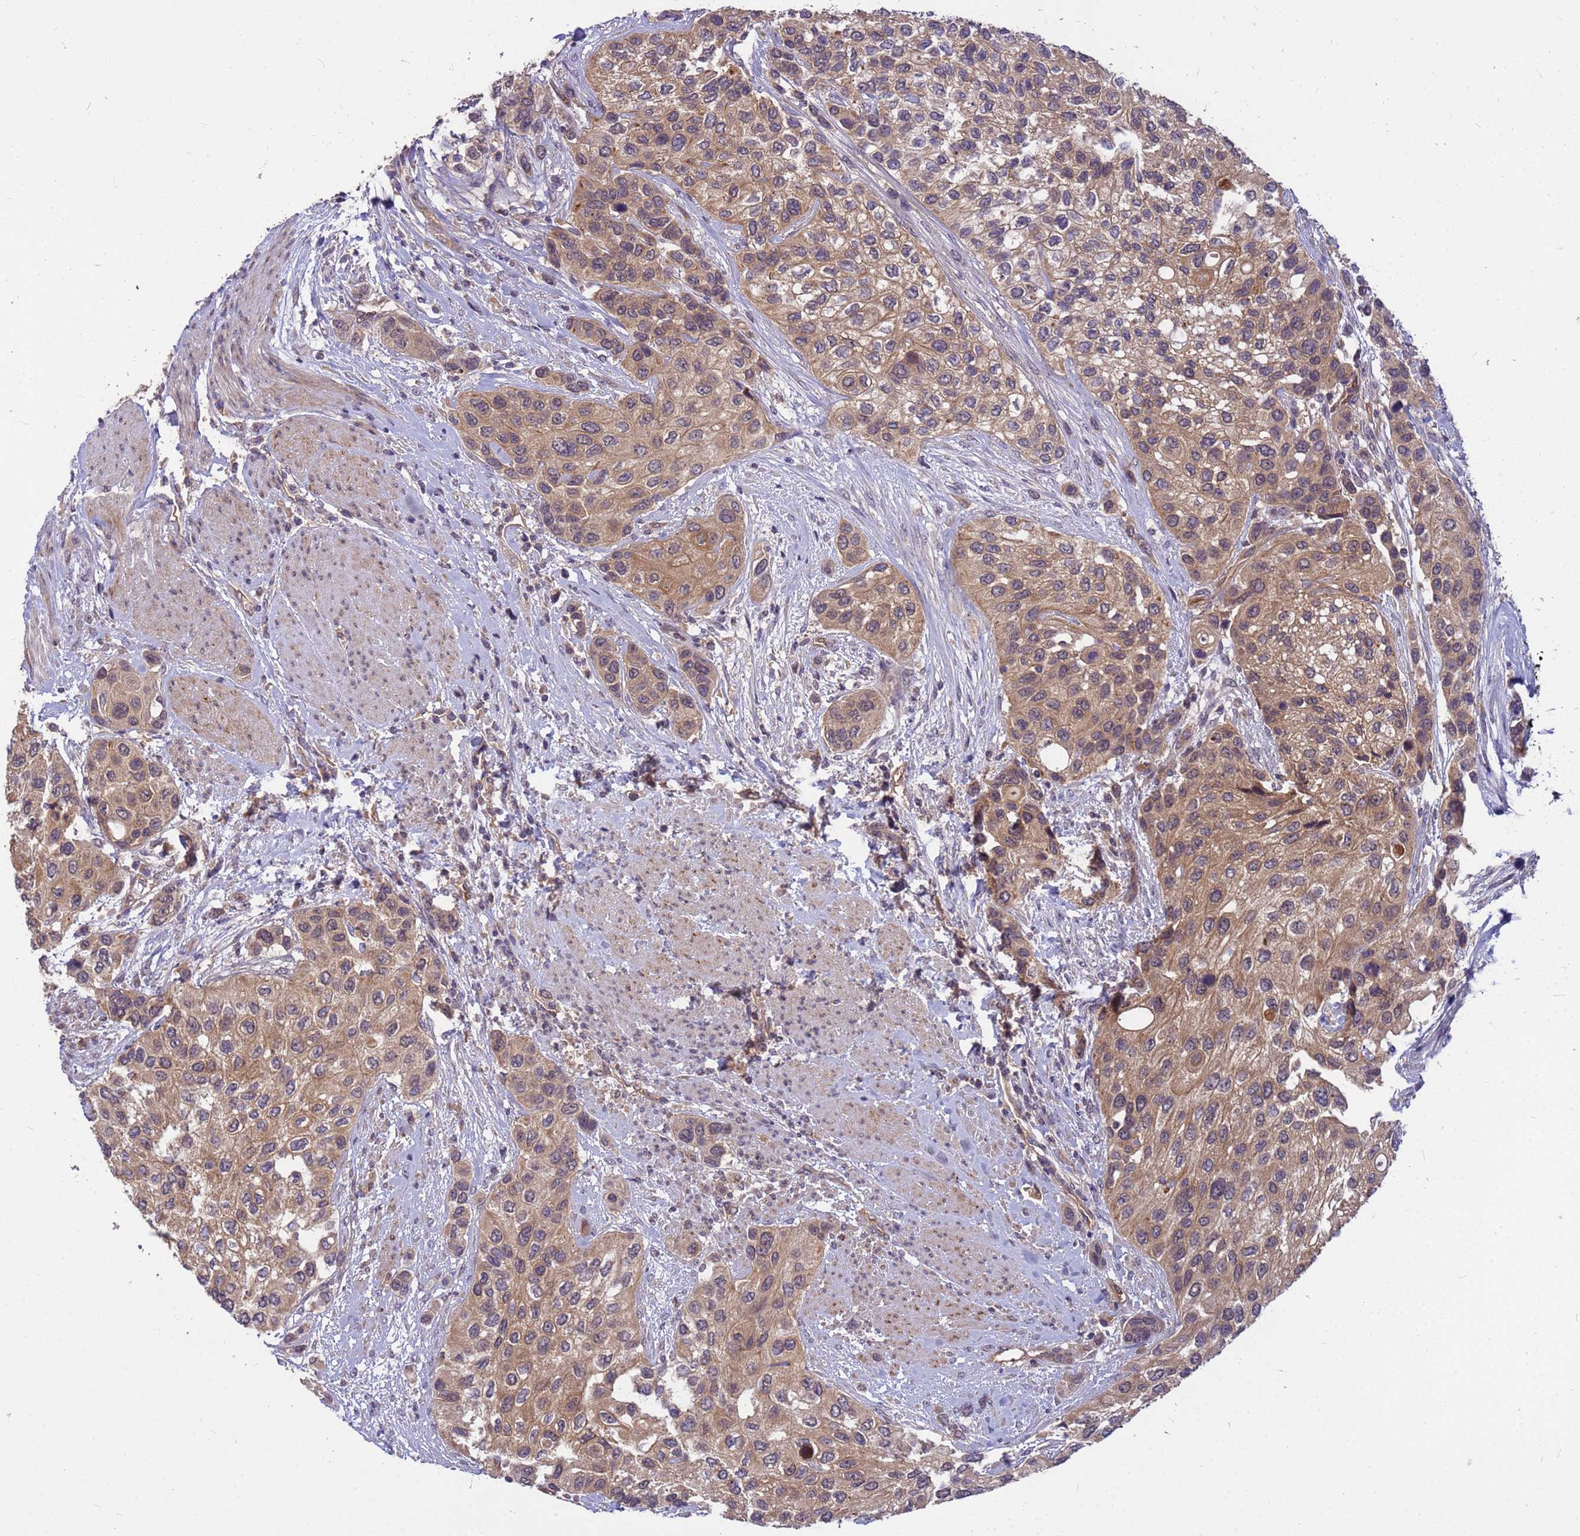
{"staining": {"intensity": "moderate", "quantity": ">75%", "location": "cytoplasmic/membranous"}, "tissue": "urothelial cancer", "cell_type": "Tumor cells", "image_type": "cancer", "snomed": [{"axis": "morphology", "description": "Normal tissue, NOS"}, {"axis": "morphology", "description": "Urothelial carcinoma, High grade"}, {"axis": "topography", "description": "Vascular tissue"}, {"axis": "topography", "description": "Urinary bladder"}], "caption": "There is medium levels of moderate cytoplasmic/membranous expression in tumor cells of urothelial cancer, as demonstrated by immunohistochemical staining (brown color).", "gene": "PPP2CB", "patient": {"sex": "female", "age": 56}}